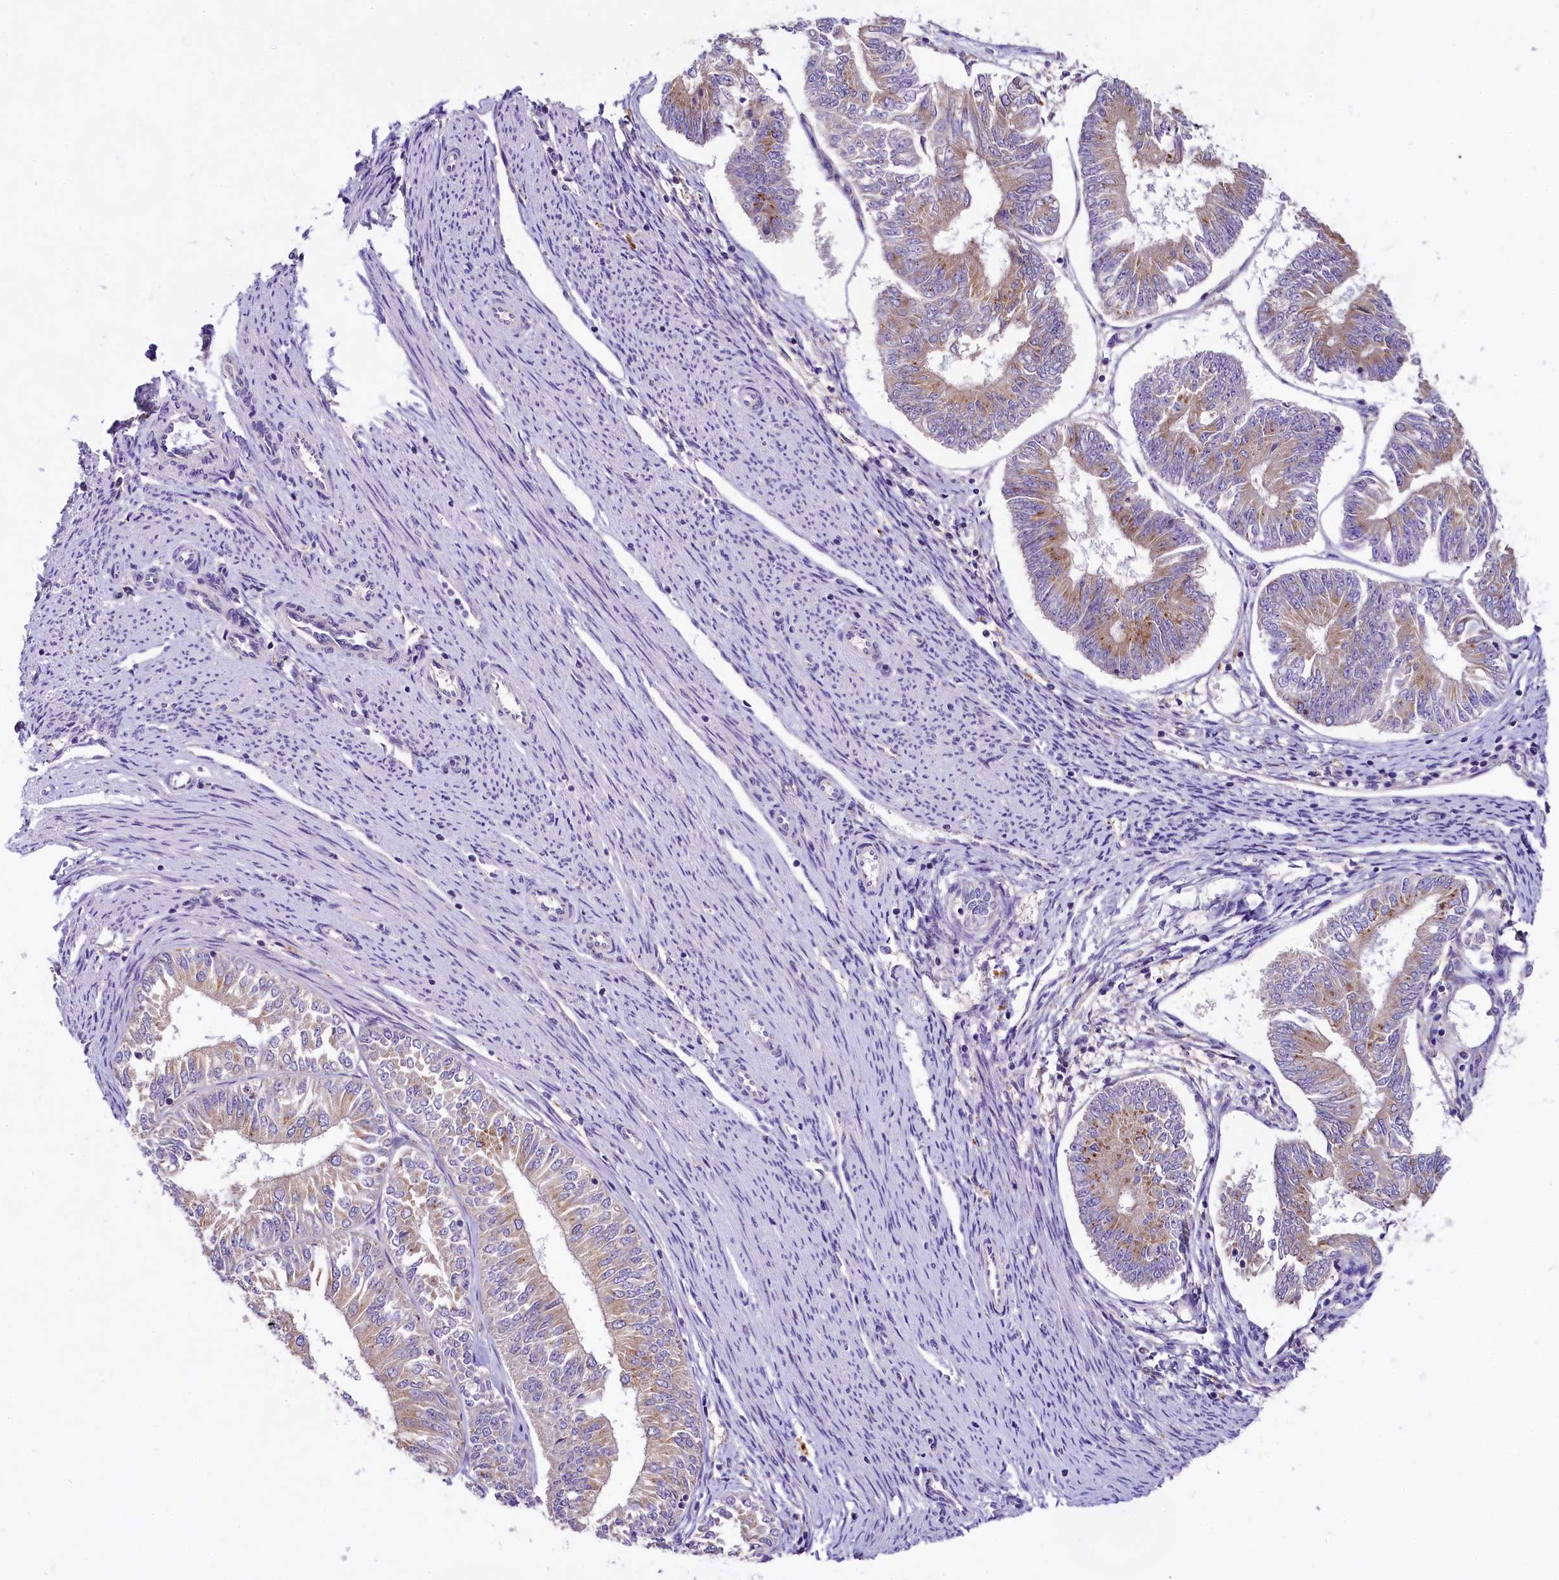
{"staining": {"intensity": "weak", "quantity": "25%-75%", "location": "cytoplasmic/membranous"}, "tissue": "endometrial cancer", "cell_type": "Tumor cells", "image_type": "cancer", "snomed": [{"axis": "morphology", "description": "Adenocarcinoma, NOS"}, {"axis": "topography", "description": "Endometrium"}], "caption": "A brown stain labels weak cytoplasmic/membranous positivity of a protein in human endometrial adenocarcinoma tumor cells.", "gene": "PEMT", "patient": {"sex": "female", "age": 58}}